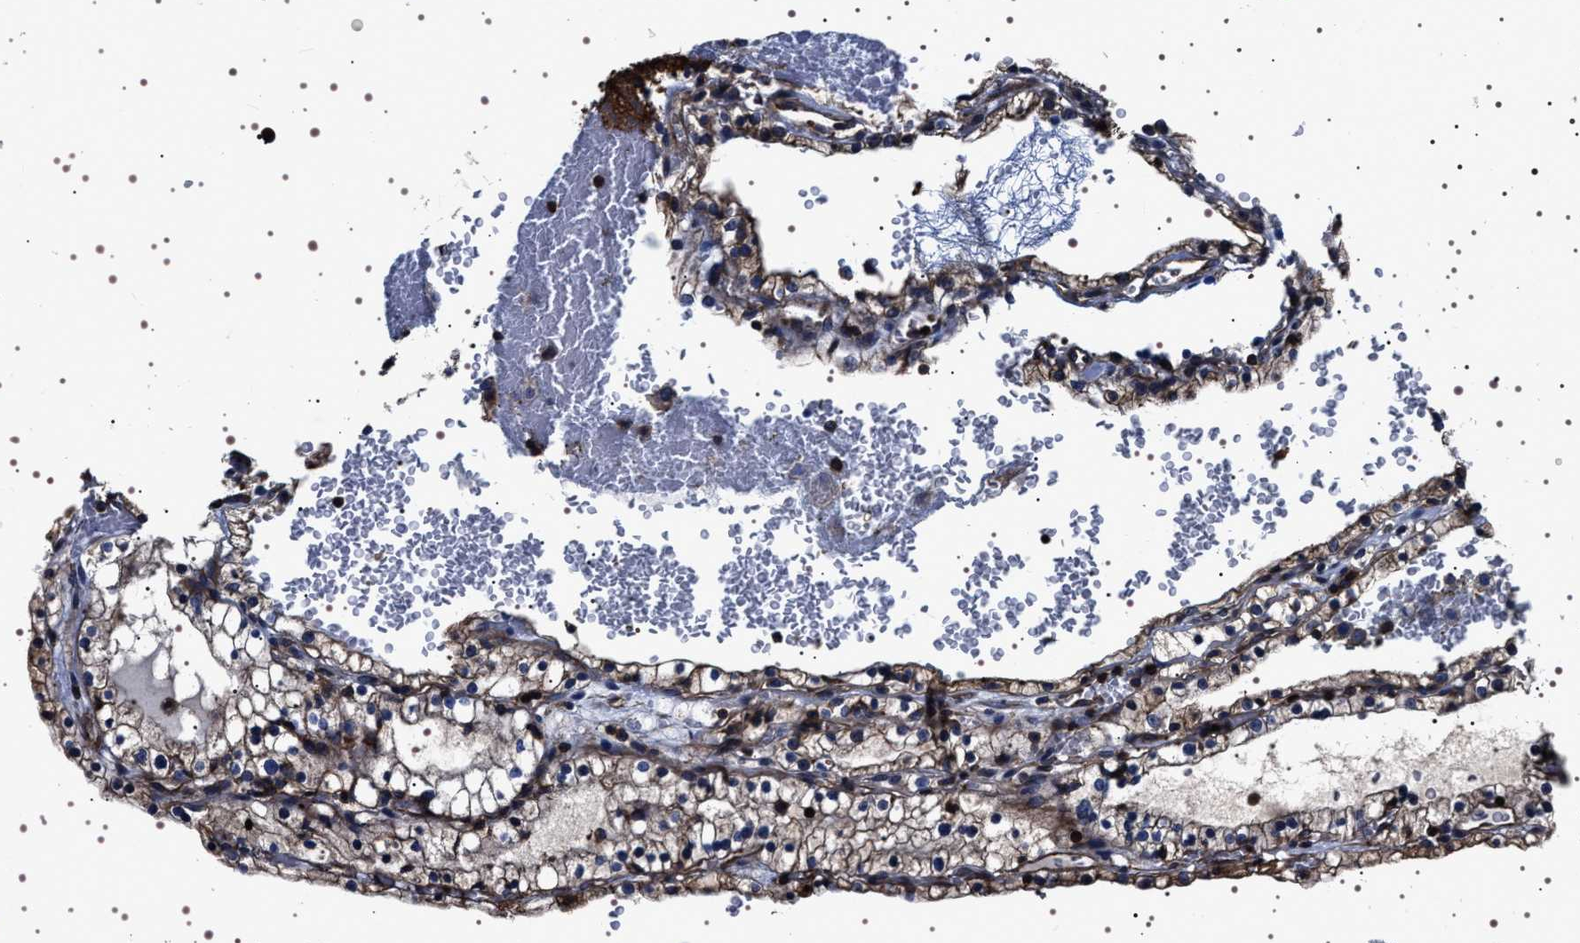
{"staining": {"intensity": "weak", "quantity": ">75%", "location": "cytoplasmic/membranous"}, "tissue": "renal cancer", "cell_type": "Tumor cells", "image_type": "cancer", "snomed": [{"axis": "morphology", "description": "Adenocarcinoma, NOS"}, {"axis": "topography", "description": "Kidney"}], "caption": "This is a histology image of IHC staining of renal cancer (adenocarcinoma), which shows weak staining in the cytoplasmic/membranous of tumor cells.", "gene": "WDR1", "patient": {"sex": "female", "age": 41}}